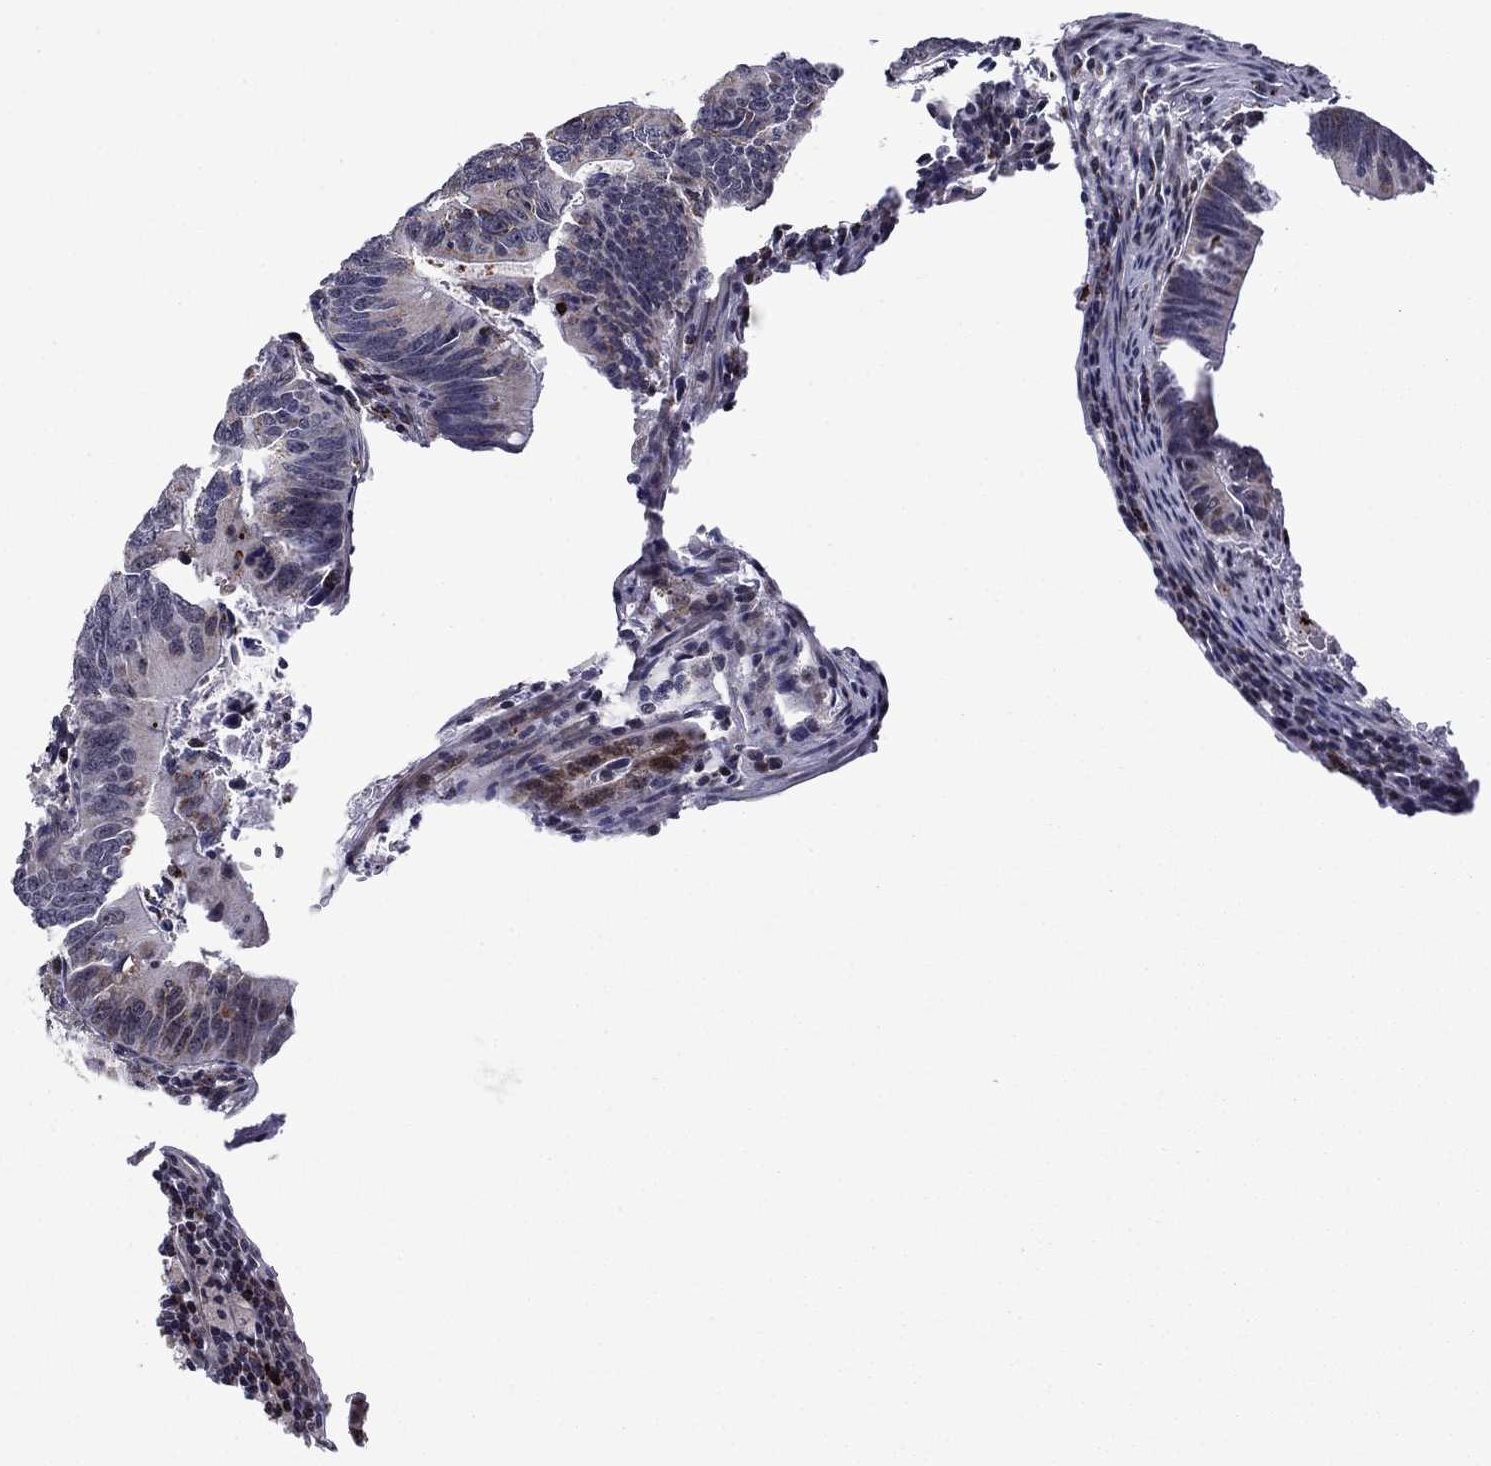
{"staining": {"intensity": "moderate", "quantity": "<25%", "location": "cytoplasmic/membranous"}, "tissue": "colorectal cancer", "cell_type": "Tumor cells", "image_type": "cancer", "snomed": [{"axis": "morphology", "description": "Adenocarcinoma, NOS"}, {"axis": "topography", "description": "Colon"}], "caption": "Moderate cytoplasmic/membranous positivity for a protein is present in about <25% of tumor cells of colorectal cancer using immunohistochemistry.", "gene": "SURF2", "patient": {"sex": "female", "age": 87}}